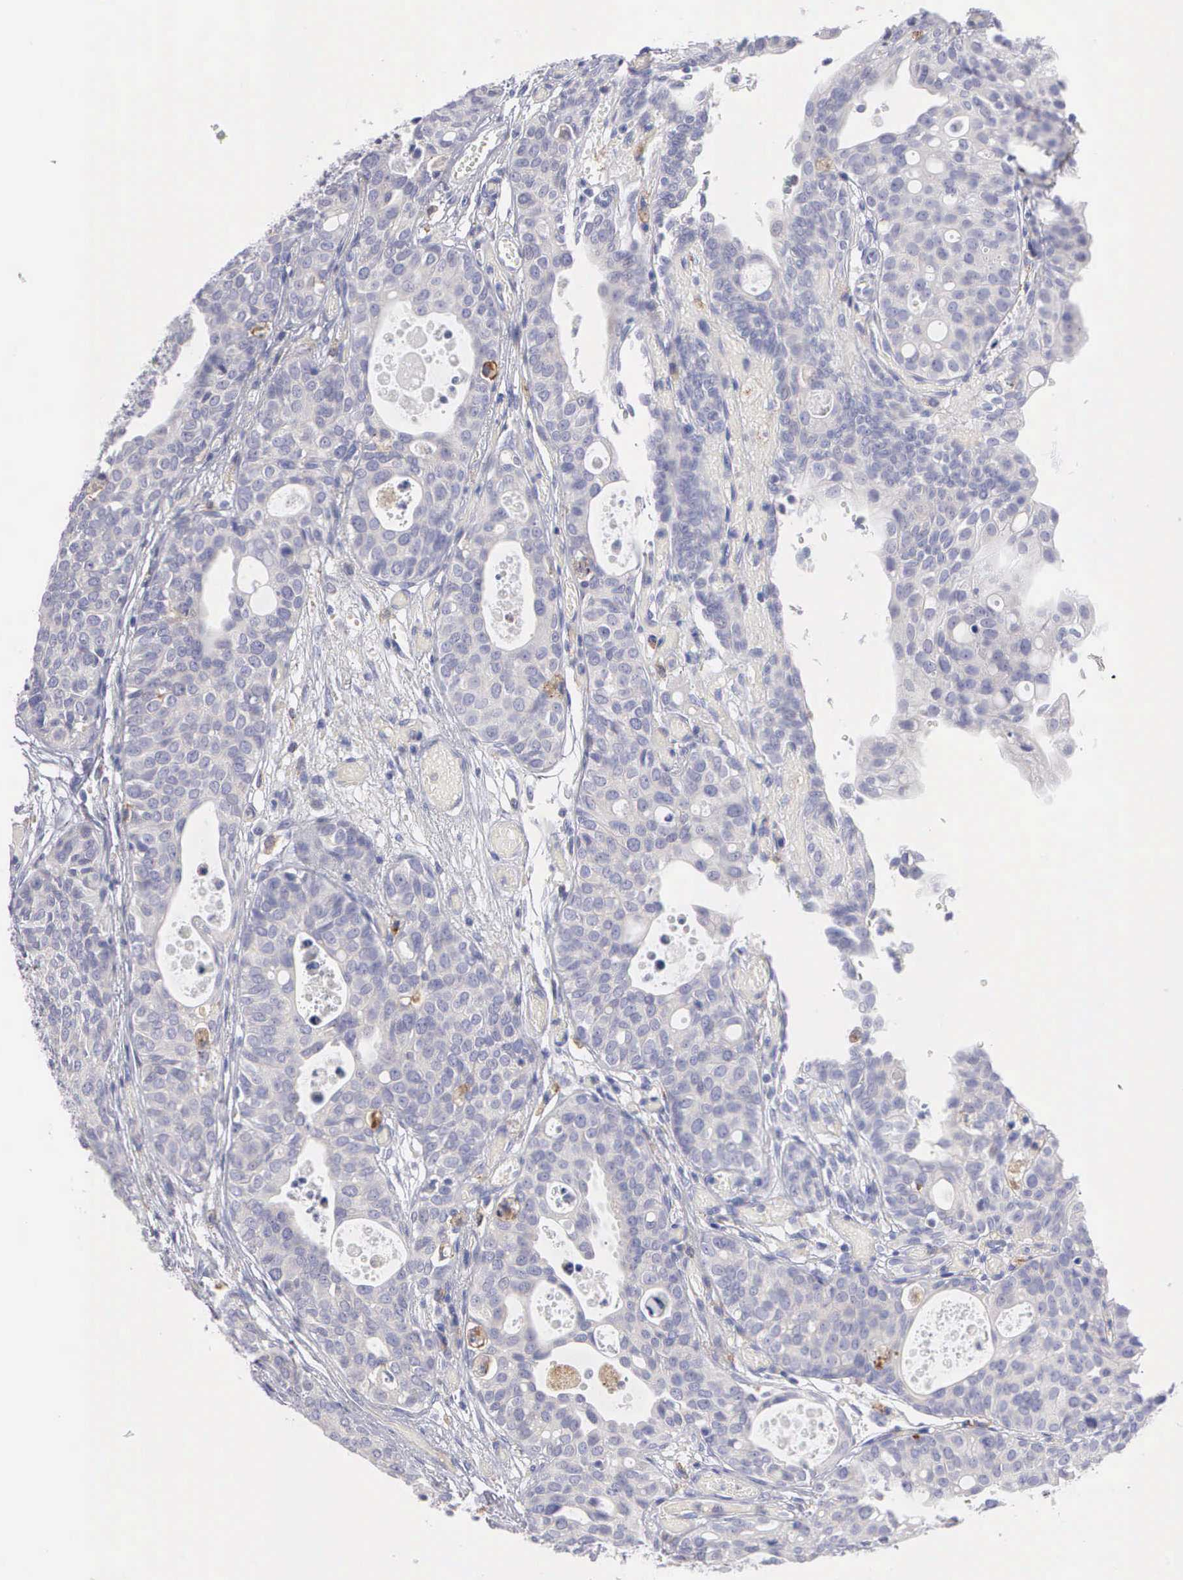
{"staining": {"intensity": "negative", "quantity": "none", "location": "none"}, "tissue": "urothelial cancer", "cell_type": "Tumor cells", "image_type": "cancer", "snomed": [{"axis": "morphology", "description": "Urothelial carcinoma, High grade"}, {"axis": "topography", "description": "Urinary bladder"}], "caption": "Tumor cells are negative for protein expression in human urothelial cancer. Nuclei are stained in blue.", "gene": "TYRP1", "patient": {"sex": "male", "age": 78}}